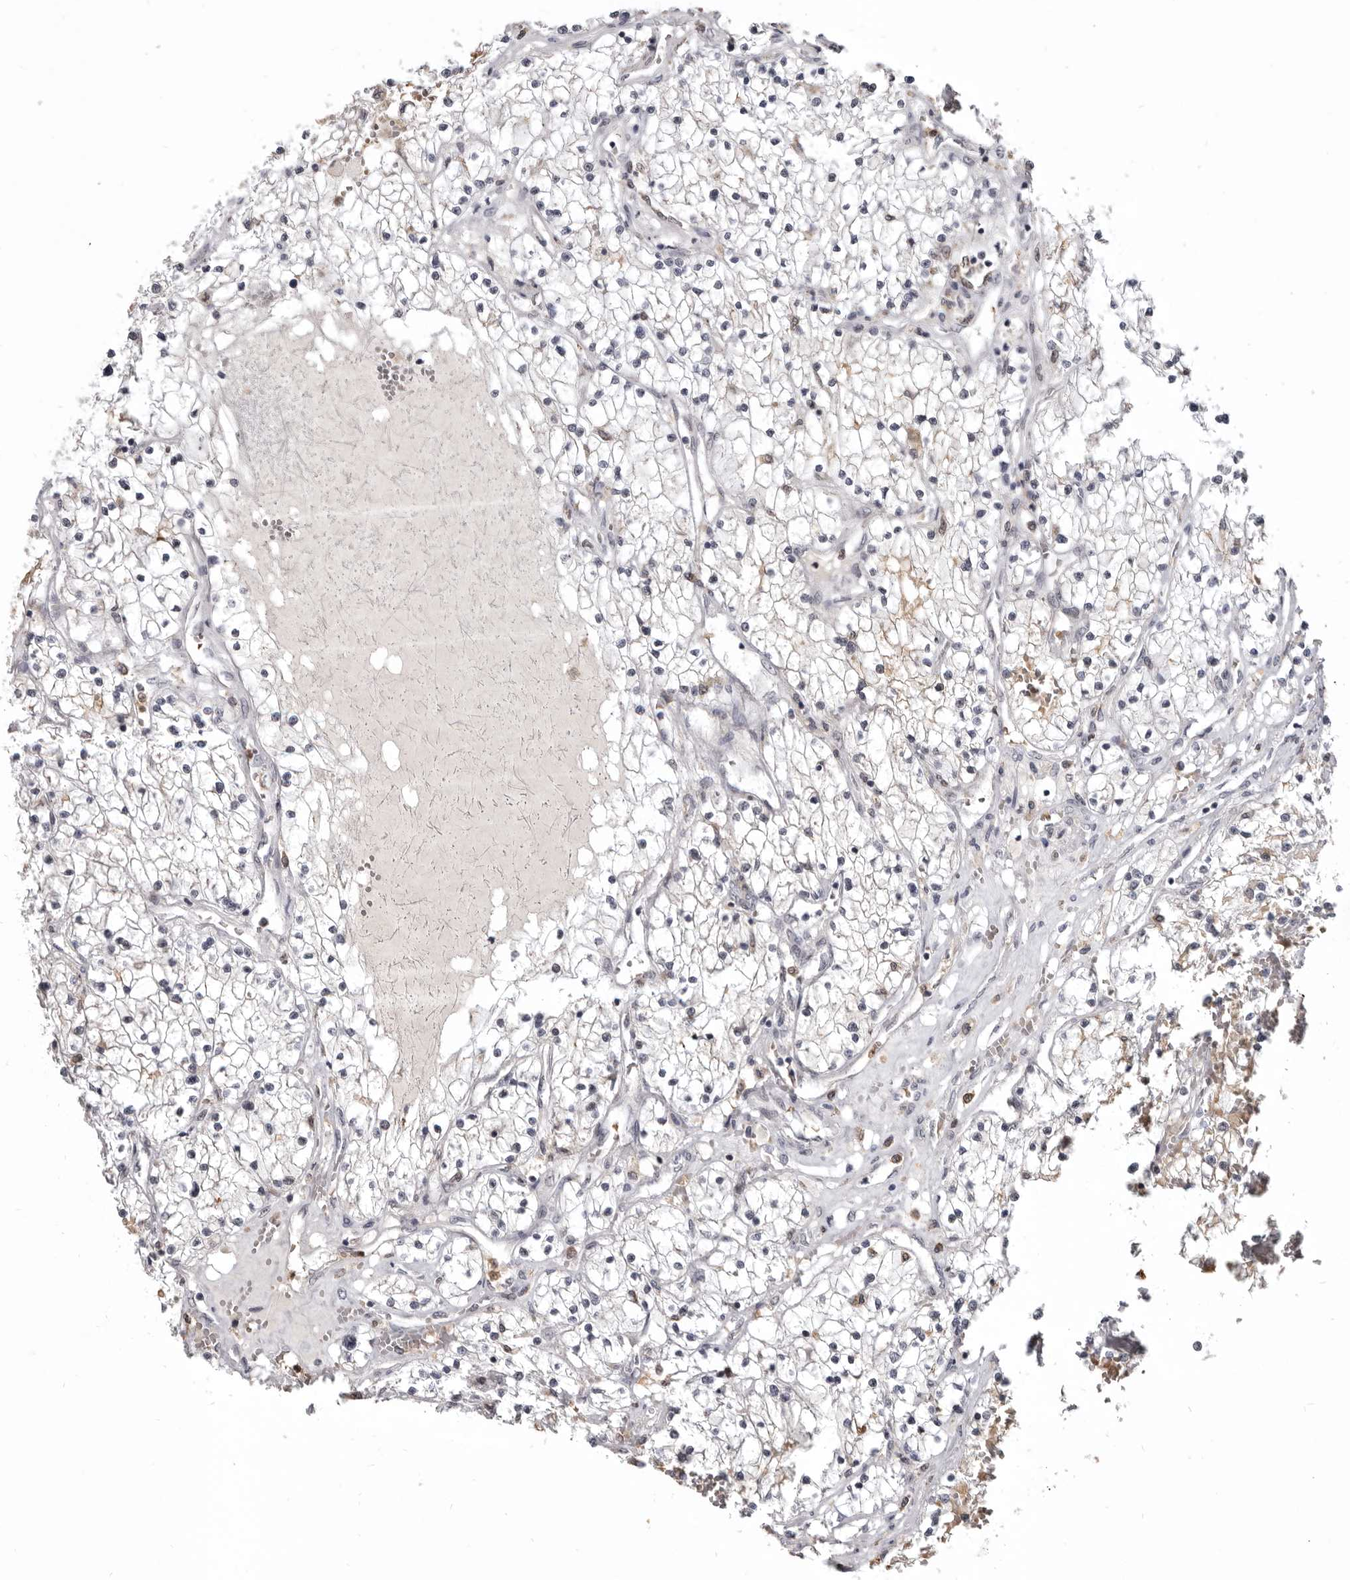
{"staining": {"intensity": "negative", "quantity": "none", "location": "none"}, "tissue": "renal cancer", "cell_type": "Tumor cells", "image_type": "cancer", "snomed": [{"axis": "morphology", "description": "Normal tissue, NOS"}, {"axis": "morphology", "description": "Adenocarcinoma, NOS"}, {"axis": "topography", "description": "Kidney"}], "caption": "Tumor cells are negative for brown protein staining in renal adenocarcinoma. (Brightfield microscopy of DAB (3,3'-diaminobenzidine) immunohistochemistry (IHC) at high magnification).", "gene": "CGN", "patient": {"sex": "male", "age": 68}}